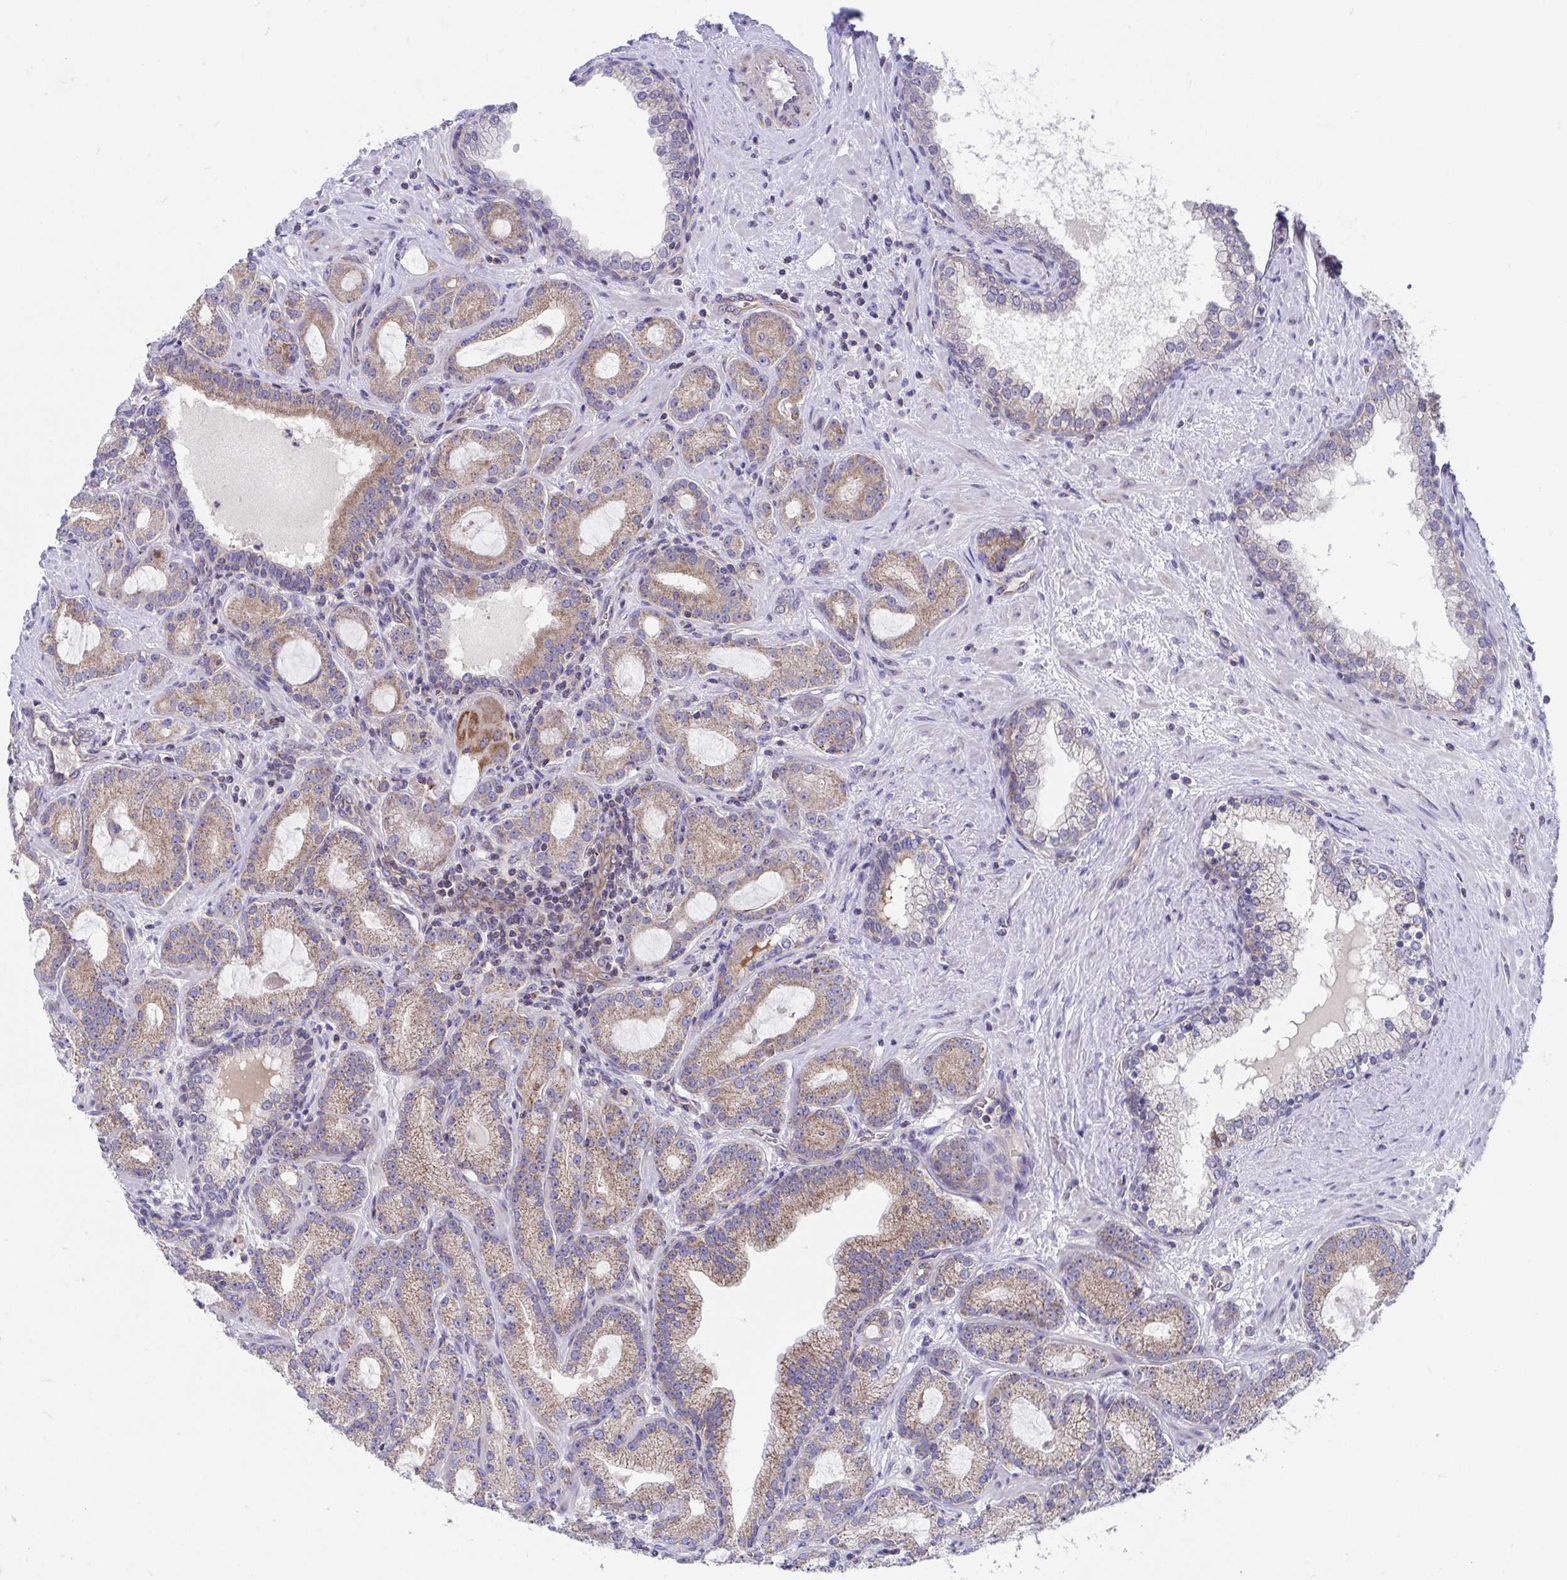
{"staining": {"intensity": "moderate", "quantity": ">75%", "location": "cytoplasmic/membranous"}, "tissue": "prostate cancer", "cell_type": "Tumor cells", "image_type": "cancer", "snomed": [{"axis": "morphology", "description": "Adenocarcinoma, High grade"}, {"axis": "topography", "description": "Prostate"}], "caption": "Immunohistochemistry (IHC) of human prostate adenocarcinoma (high-grade) reveals medium levels of moderate cytoplasmic/membranous expression in about >75% of tumor cells.", "gene": "FHIP1B", "patient": {"sex": "male", "age": 65}}